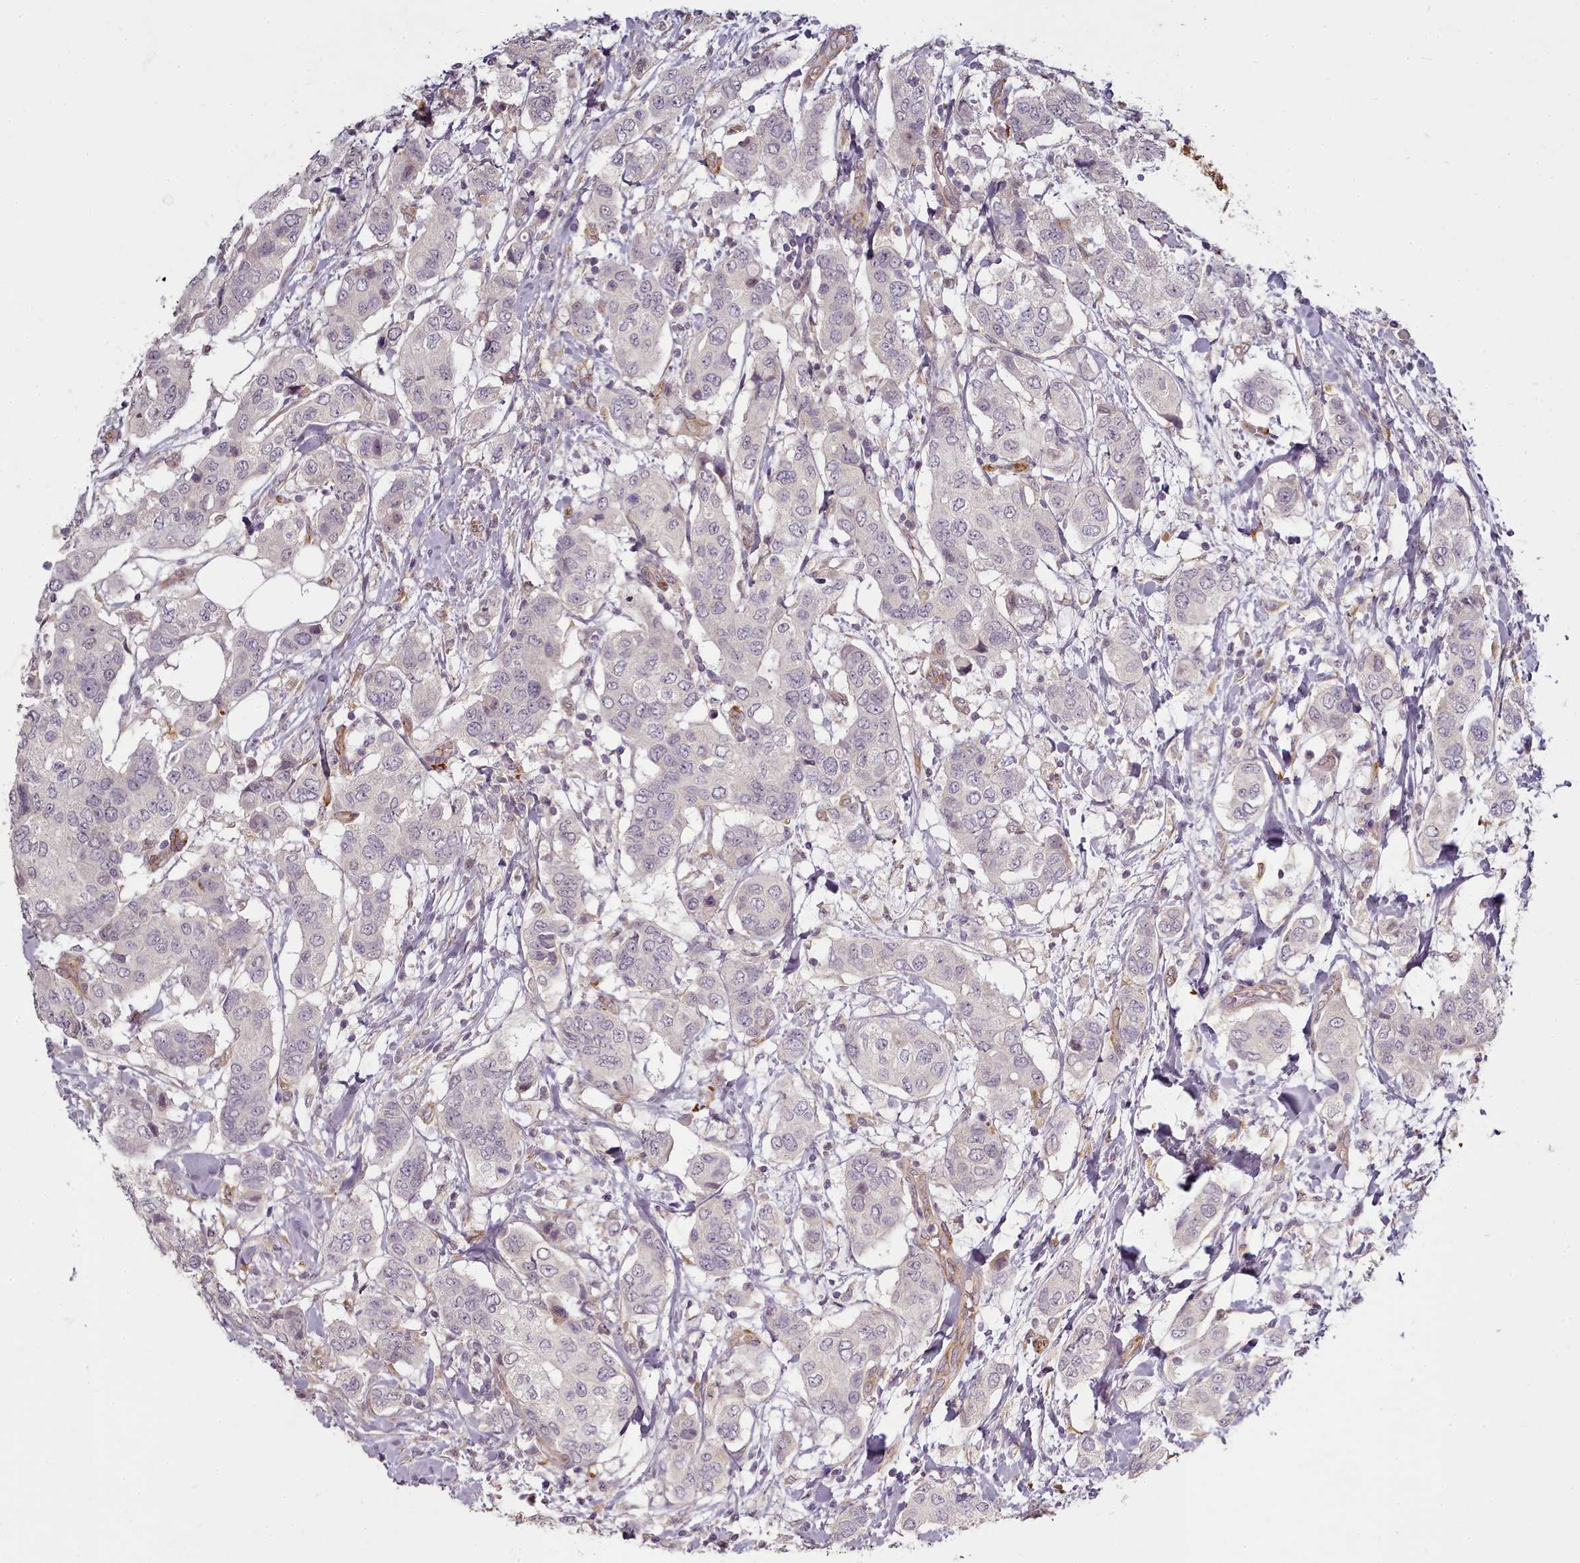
{"staining": {"intensity": "negative", "quantity": "none", "location": "none"}, "tissue": "breast cancer", "cell_type": "Tumor cells", "image_type": "cancer", "snomed": [{"axis": "morphology", "description": "Lobular carcinoma"}, {"axis": "topography", "description": "Breast"}], "caption": "Tumor cells show no significant protein expression in breast cancer (lobular carcinoma).", "gene": "C1QTNF5", "patient": {"sex": "female", "age": 51}}